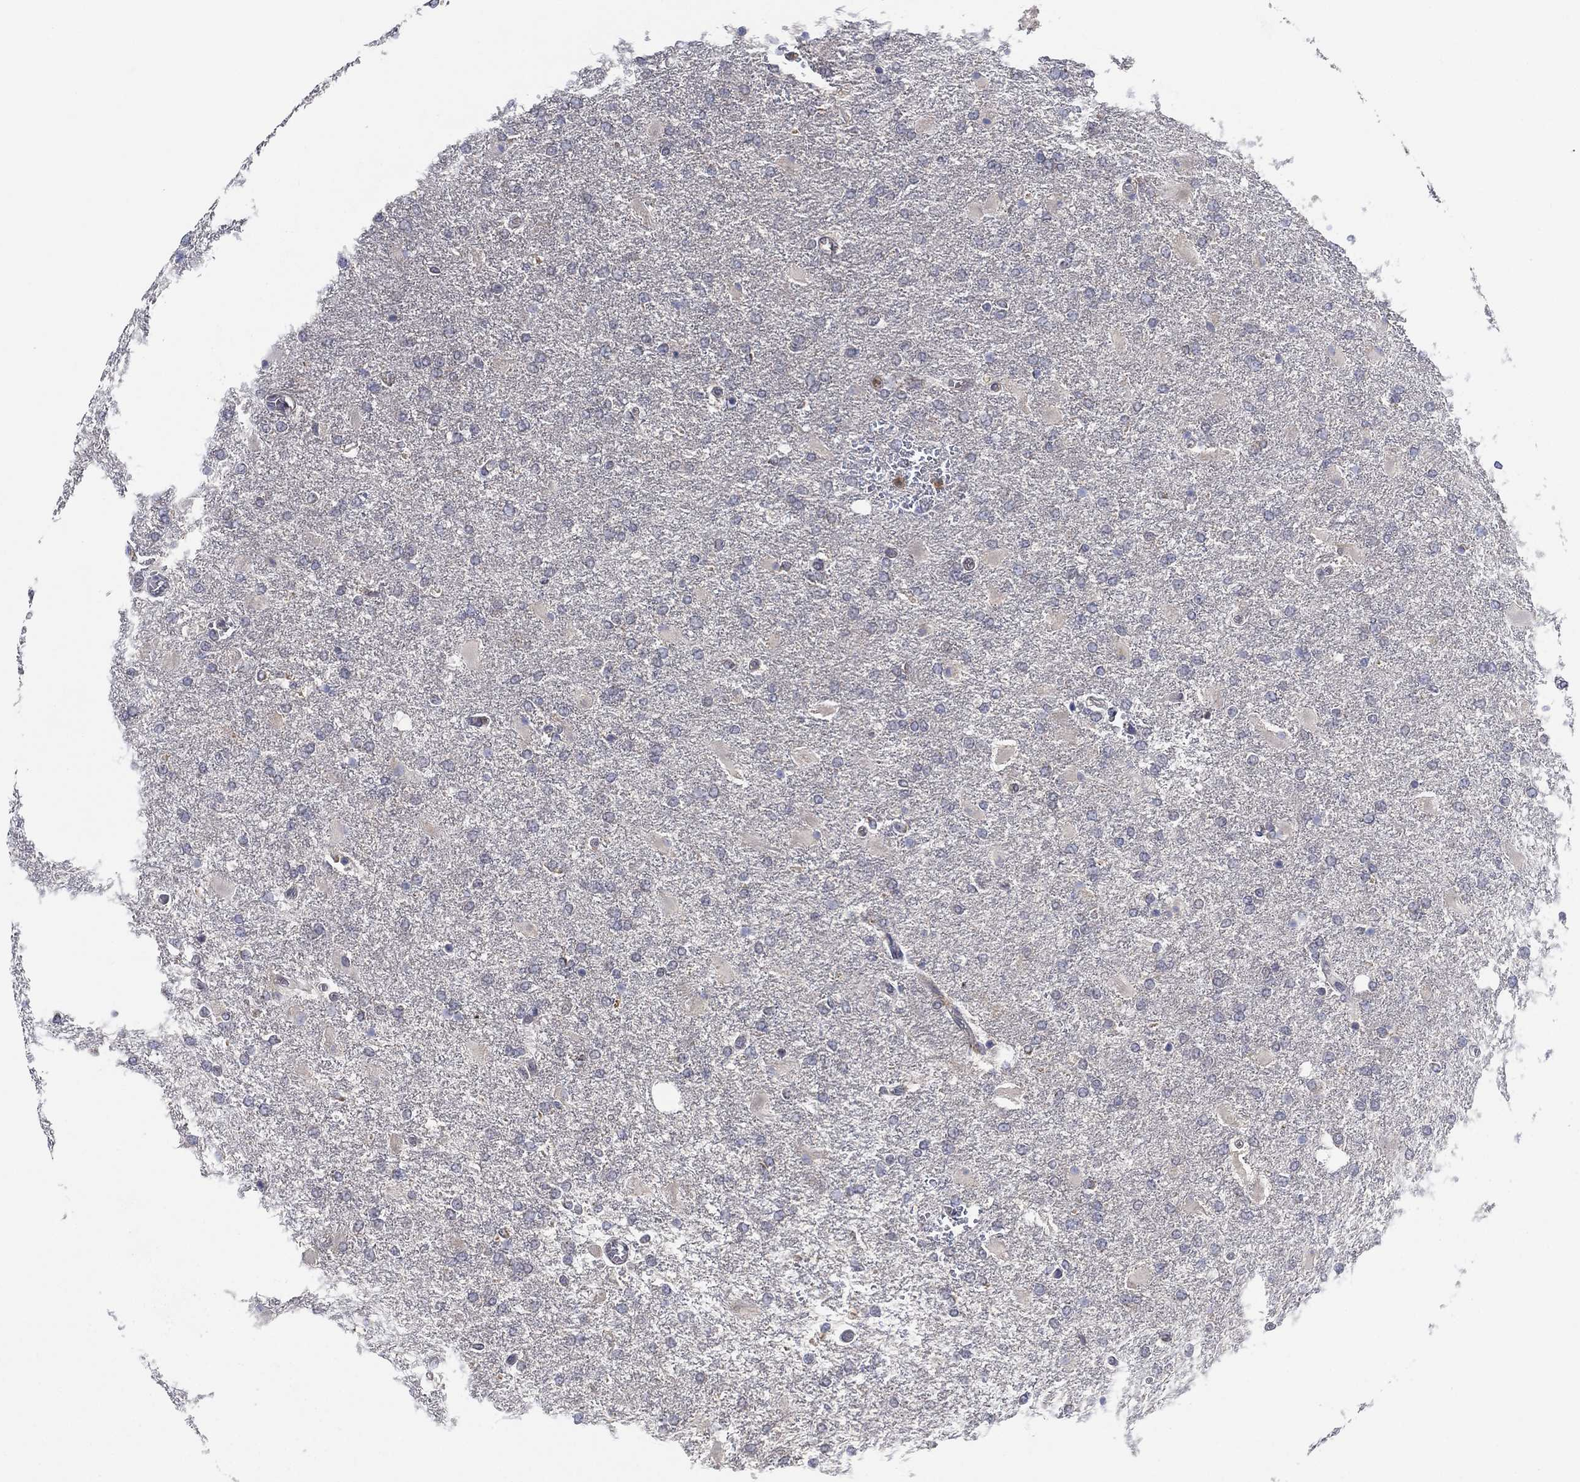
{"staining": {"intensity": "negative", "quantity": "none", "location": "none"}, "tissue": "glioma", "cell_type": "Tumor cells", "image_type": "cancer", "snomed": [{"axis": "morphology", "description": "Glioma, malignant, High grade"}, {"axis": "topography", "description": "Cerebral cortex"}], "caption": "Malignant glioma (high-grade) stained for a protein using immunohistochemistry displays no expression tumor cells.", "gene": "FES", "patient": {"sex": "male", "age": 79}}